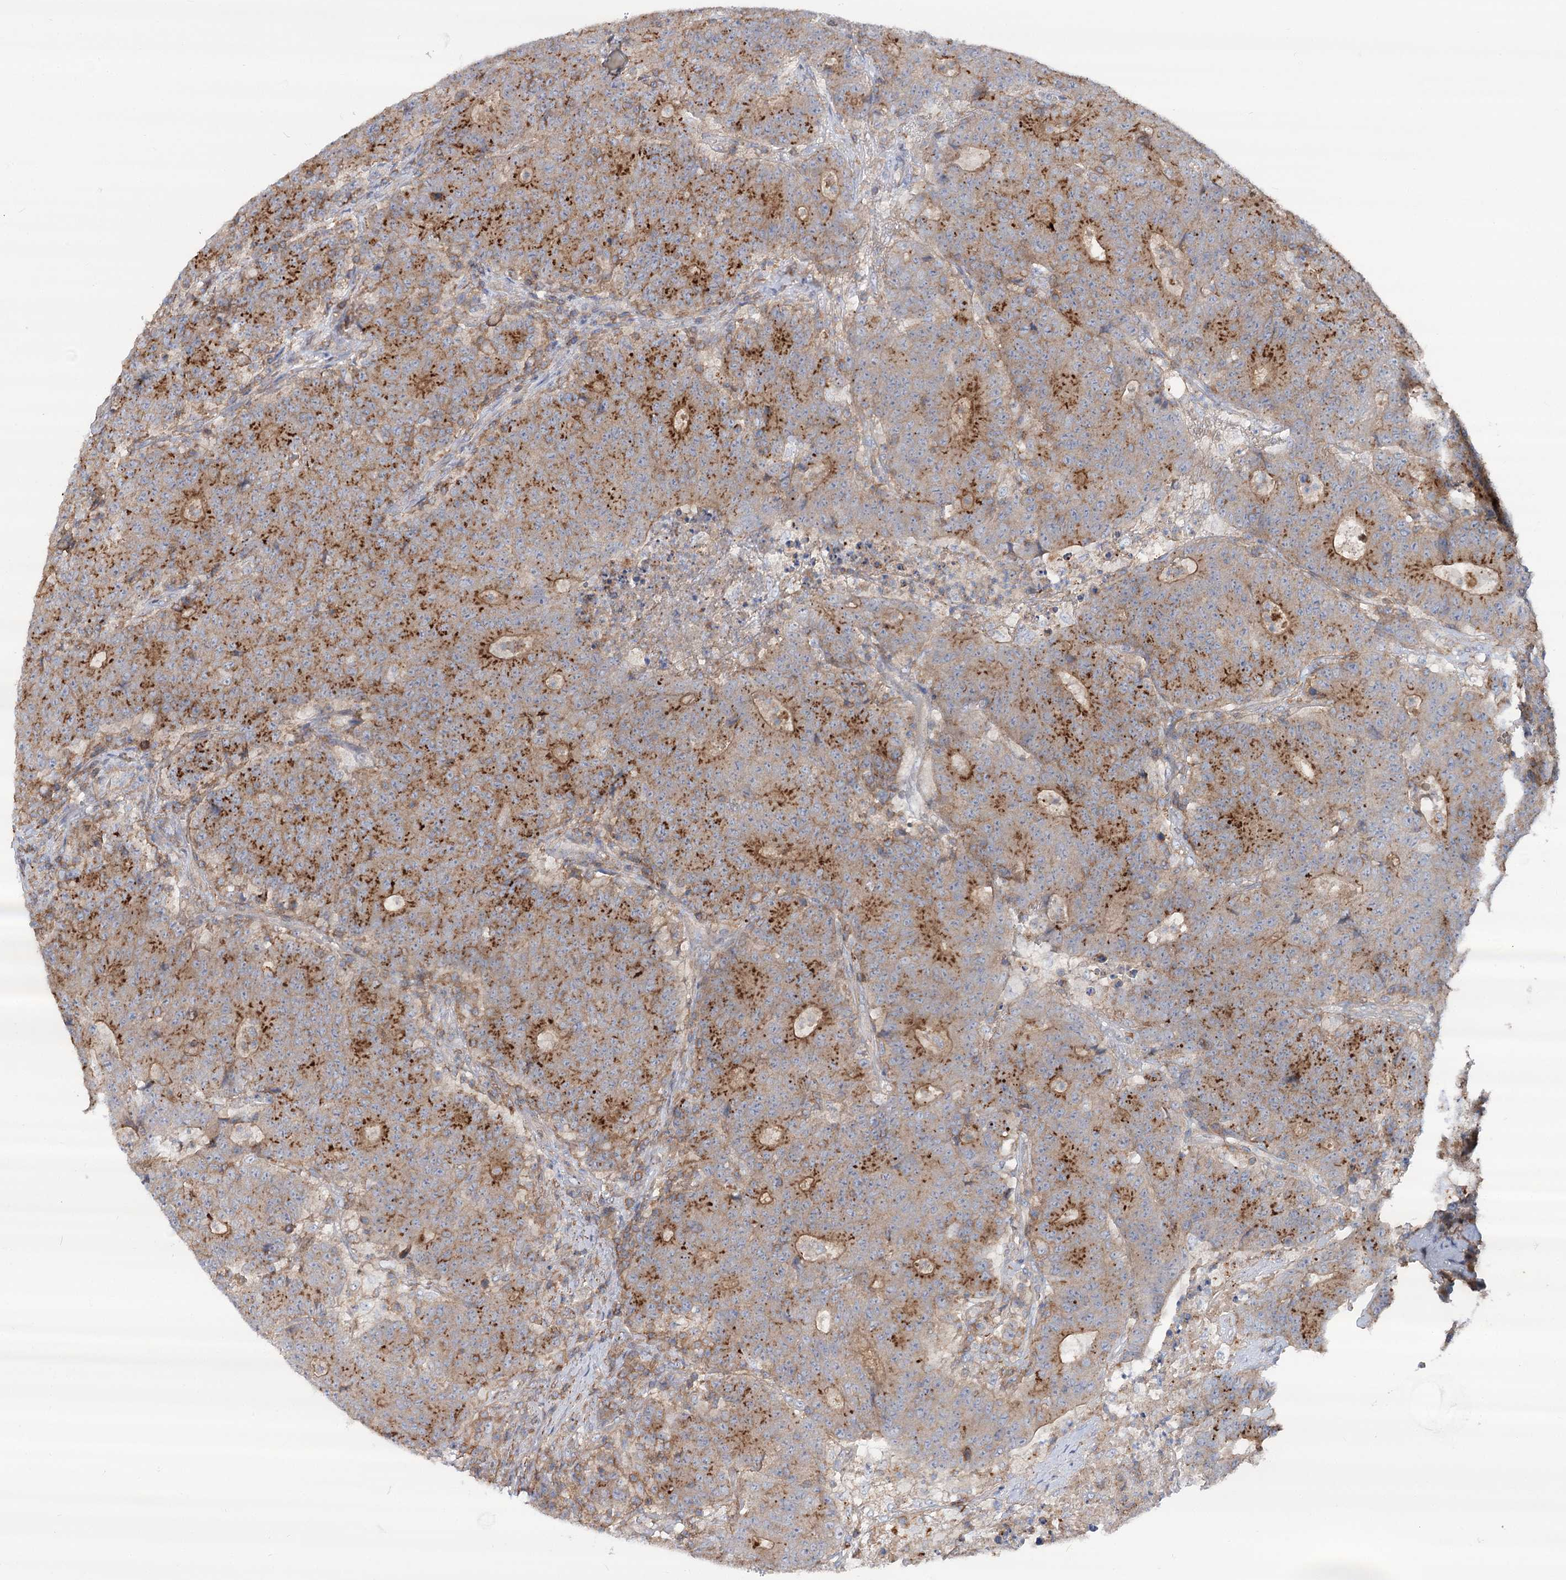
{"staining": {"intensity": "moderate", "quantity": ">75%", "location": "cytoplasmic/membranous"}, "tissue": "colorectal cancer", "cell_type": "Tumor cells", "image_type": "cancer", "snomed": [{"axis": "morphology", "description": "Adenocarcinoma, NOS"}, {"axis": "topography", "description": "Colon"}], "caption": "IHC (DAB) staining of human colorectal cancer (adenocarcinoma) displays moderate cytoplasmic/membranous protein staining in approximately >75% of tumor cells.", "gene": "LARP1B", "patient": {"sex": "female", "age": 75}}